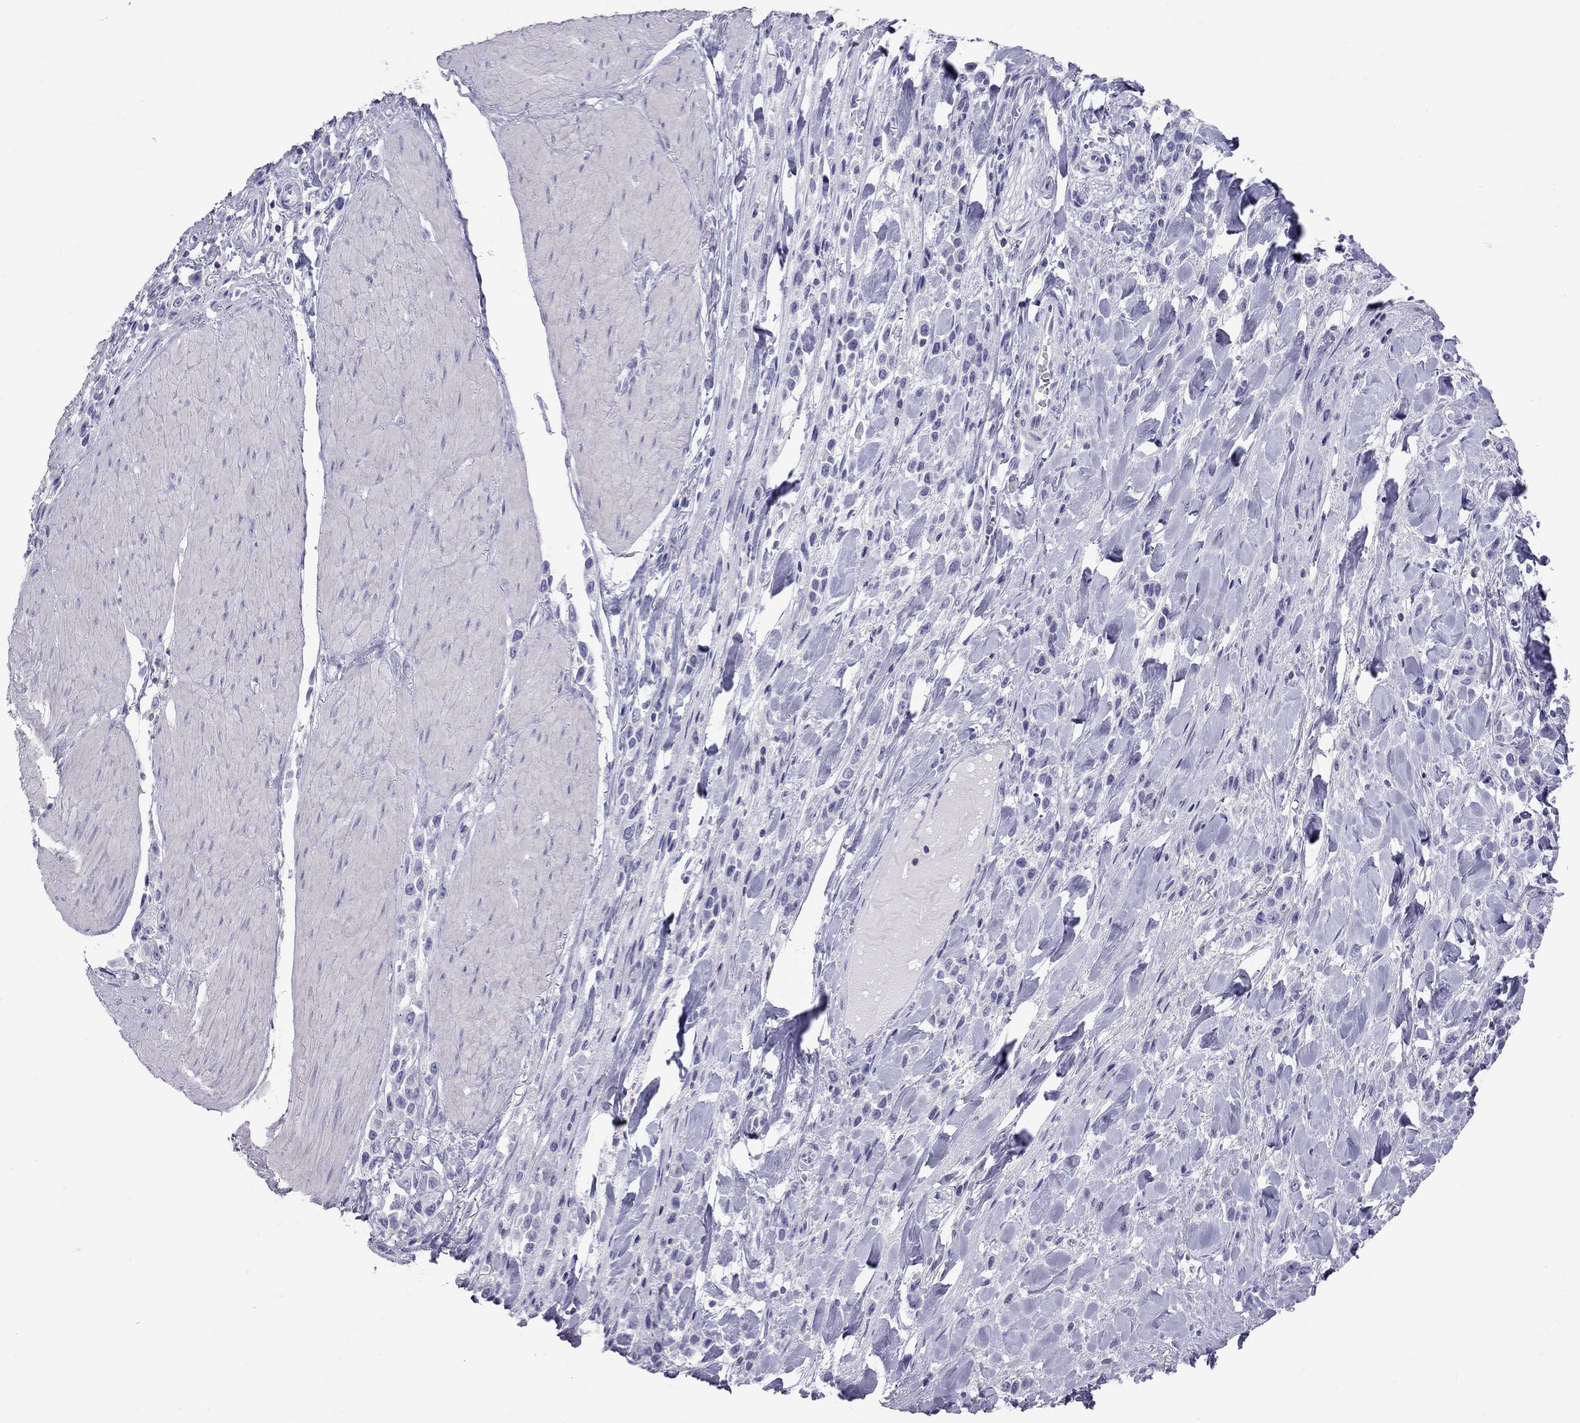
{"staining": {"intensity": "negative", "quantity": "none", "location": "none"}, "tissue": "stomach cancer", "cell_type": "Tumor cells", "image_type": "cancer", "snomed": [{"axis": "morphology", "description": "Adenocarcinoma, NOS"}, {"axis": "topography", "description": "Stomach"}], "caption": "Stomach cancer (adenocarcinoma) was stained to show a protein in brown. There is no significant positivity in tumor cells. (Stains: DAB IHC with hematoxylin counter stain, Microscopy: brightfield microscopy at high magnification).", "gene": "STAG3", "patient": {"sex": "male", "age": 47}}